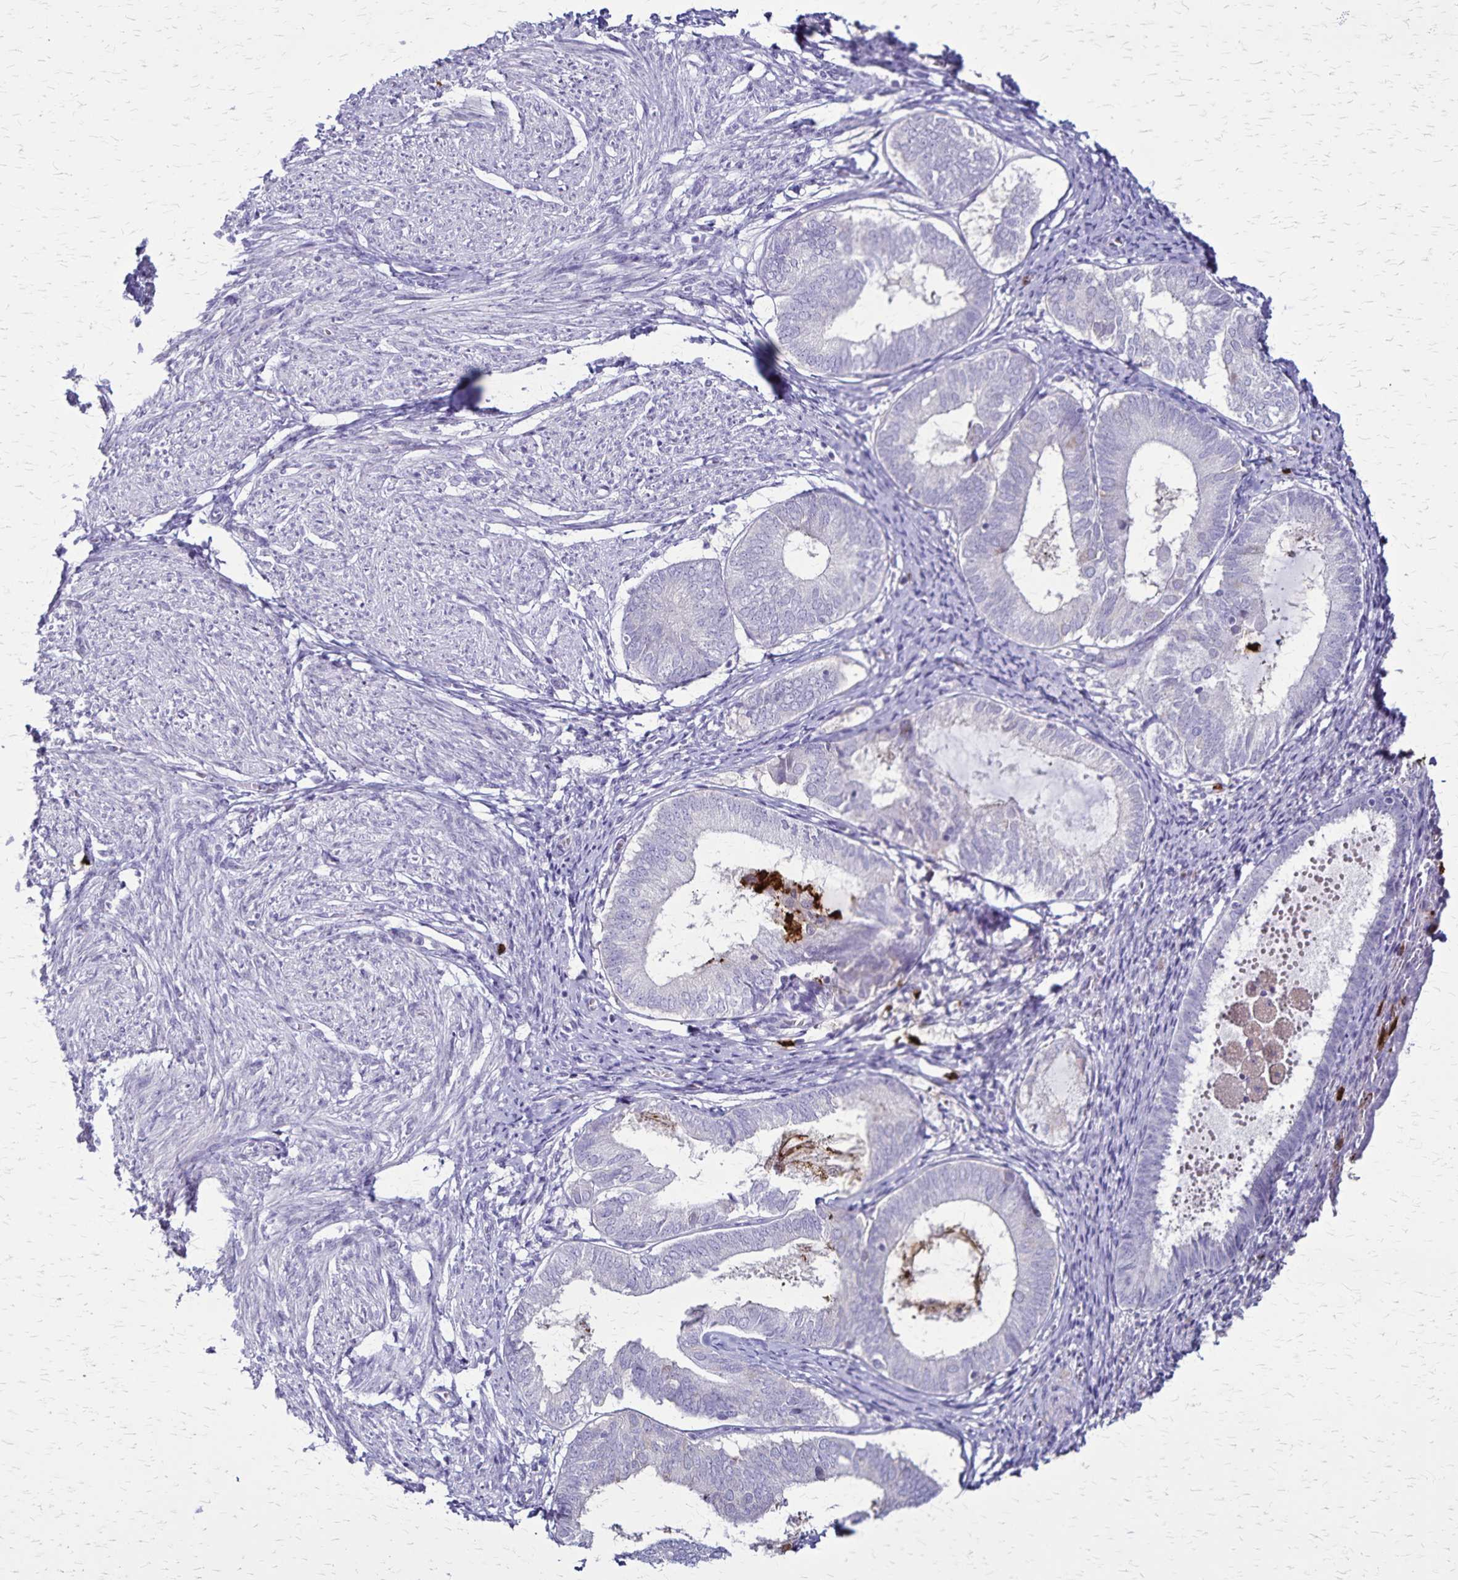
{"staining": {"intensity": "negative", "quantity": "none", "location": "none"}, "tissue": "endometrium", "cell_type": "Cells in endometrial stroma", "image_type": "normal", "snomed": [{"axis": "morphology", "description": "Normal tissue, NOS"}, {"axis": "topography", "description": "Endometrium"}], "caption": "High power microscopy micrograph of an immunohistochemistry histopathology image of benign endometrium, revealing no significant staining in cells in endometrial stroma.", "gene": "ULBP3", "patient": {"sex": "female", "age": 50}}